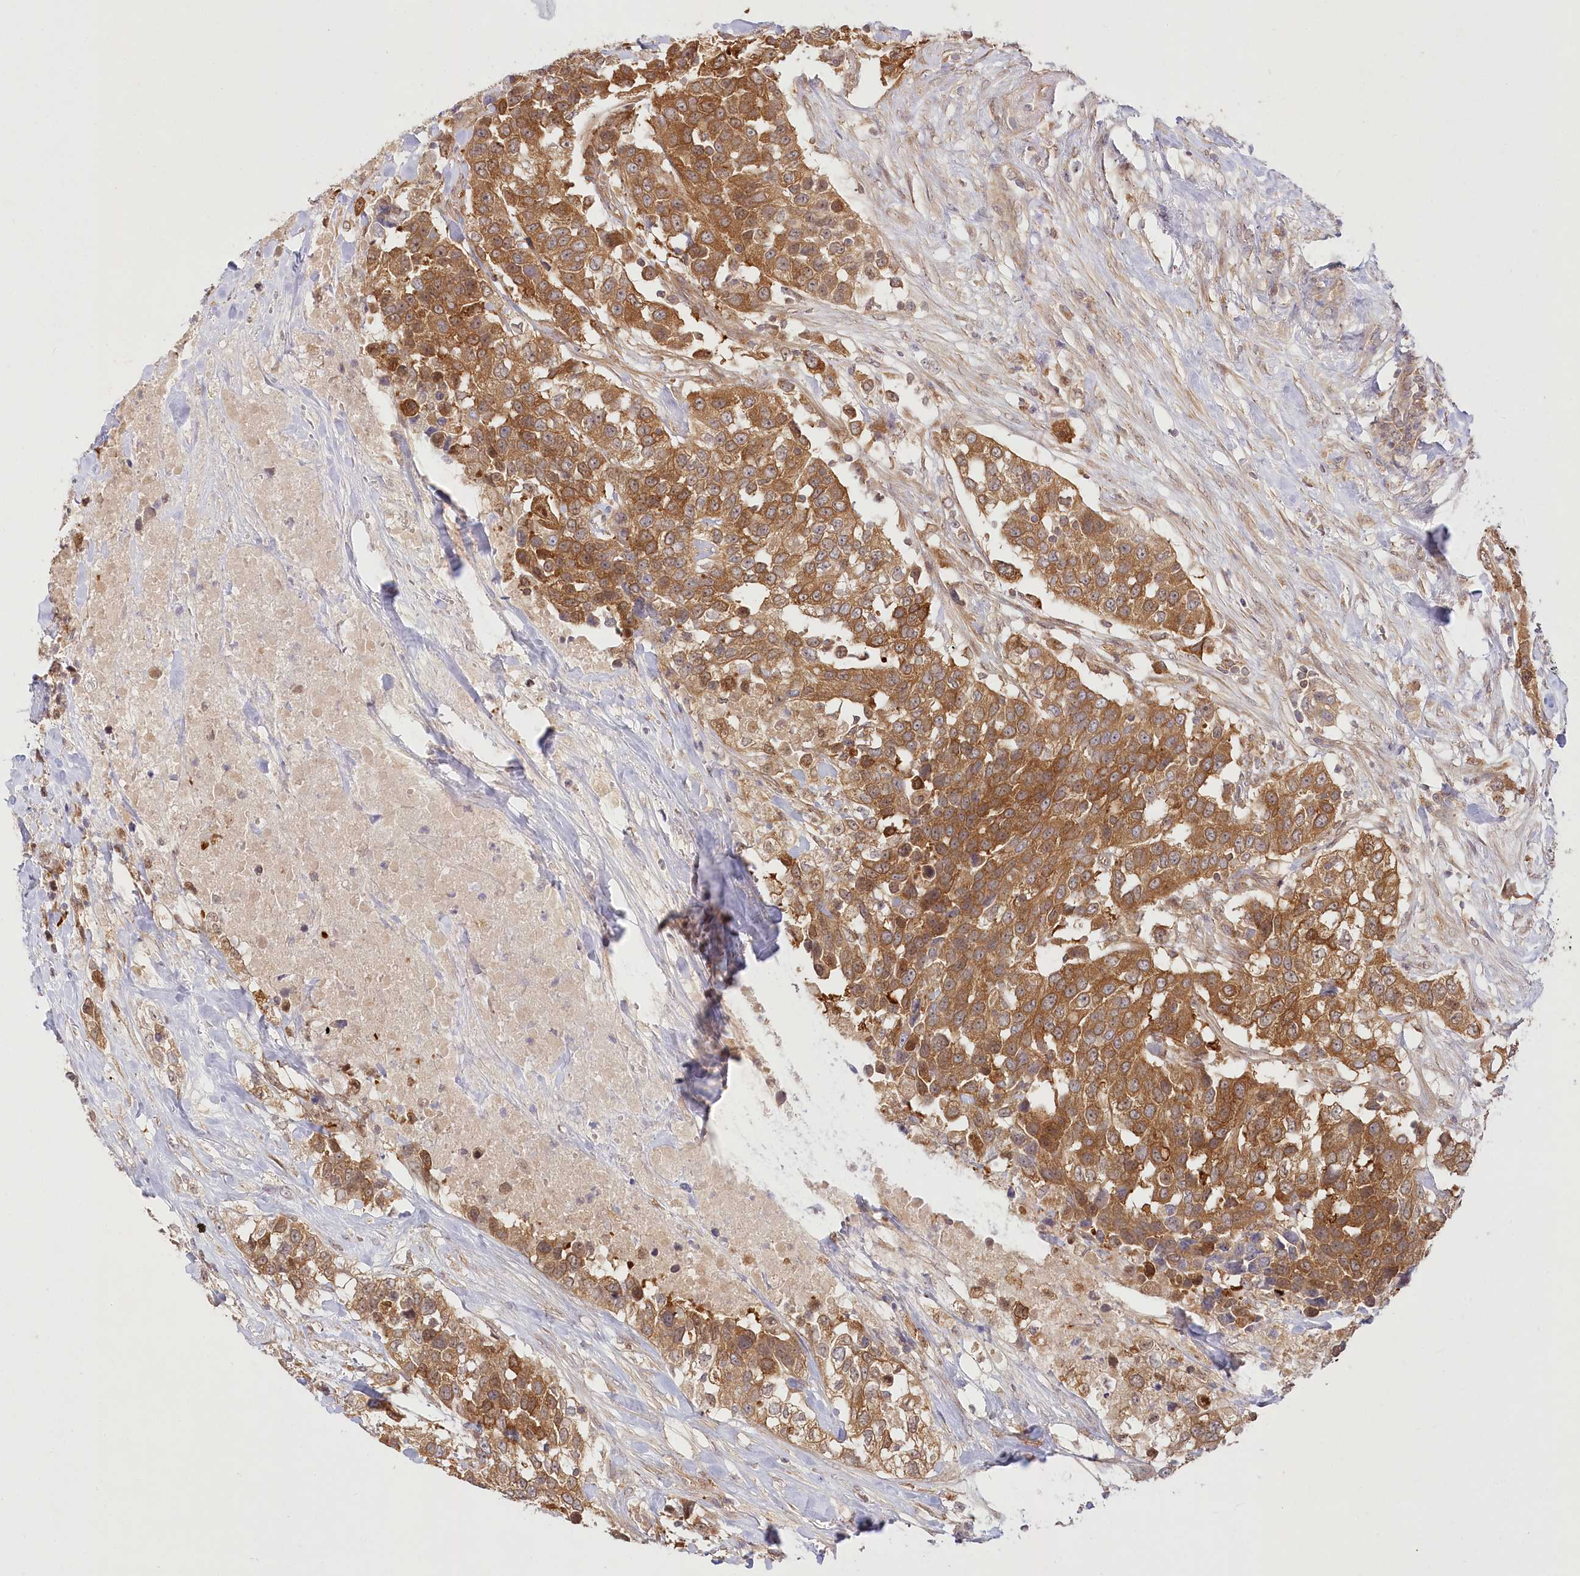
{"staining": {"intensity": "moderate", "quantity": ">75%", "location": "cytoplasmic/membranous"}, "tissue": "urothelial cancer", "cell_type": "Tumor cells", "image_type": "cancer", "snomed": [{"axis": "morphology", "description": "Urothelial carcinoma, High grade"}, {"axis": "topography", "description": "Urinary bladder"}], "caption": "High-power microscopy captured an IHC histopathology image of urothelial cancer, revealing moderate cytoplasmic/membranous expression in about >75% of tumor cells.", "gene": "INPP4B", "patient": {"sex": "female", "age": 80}}